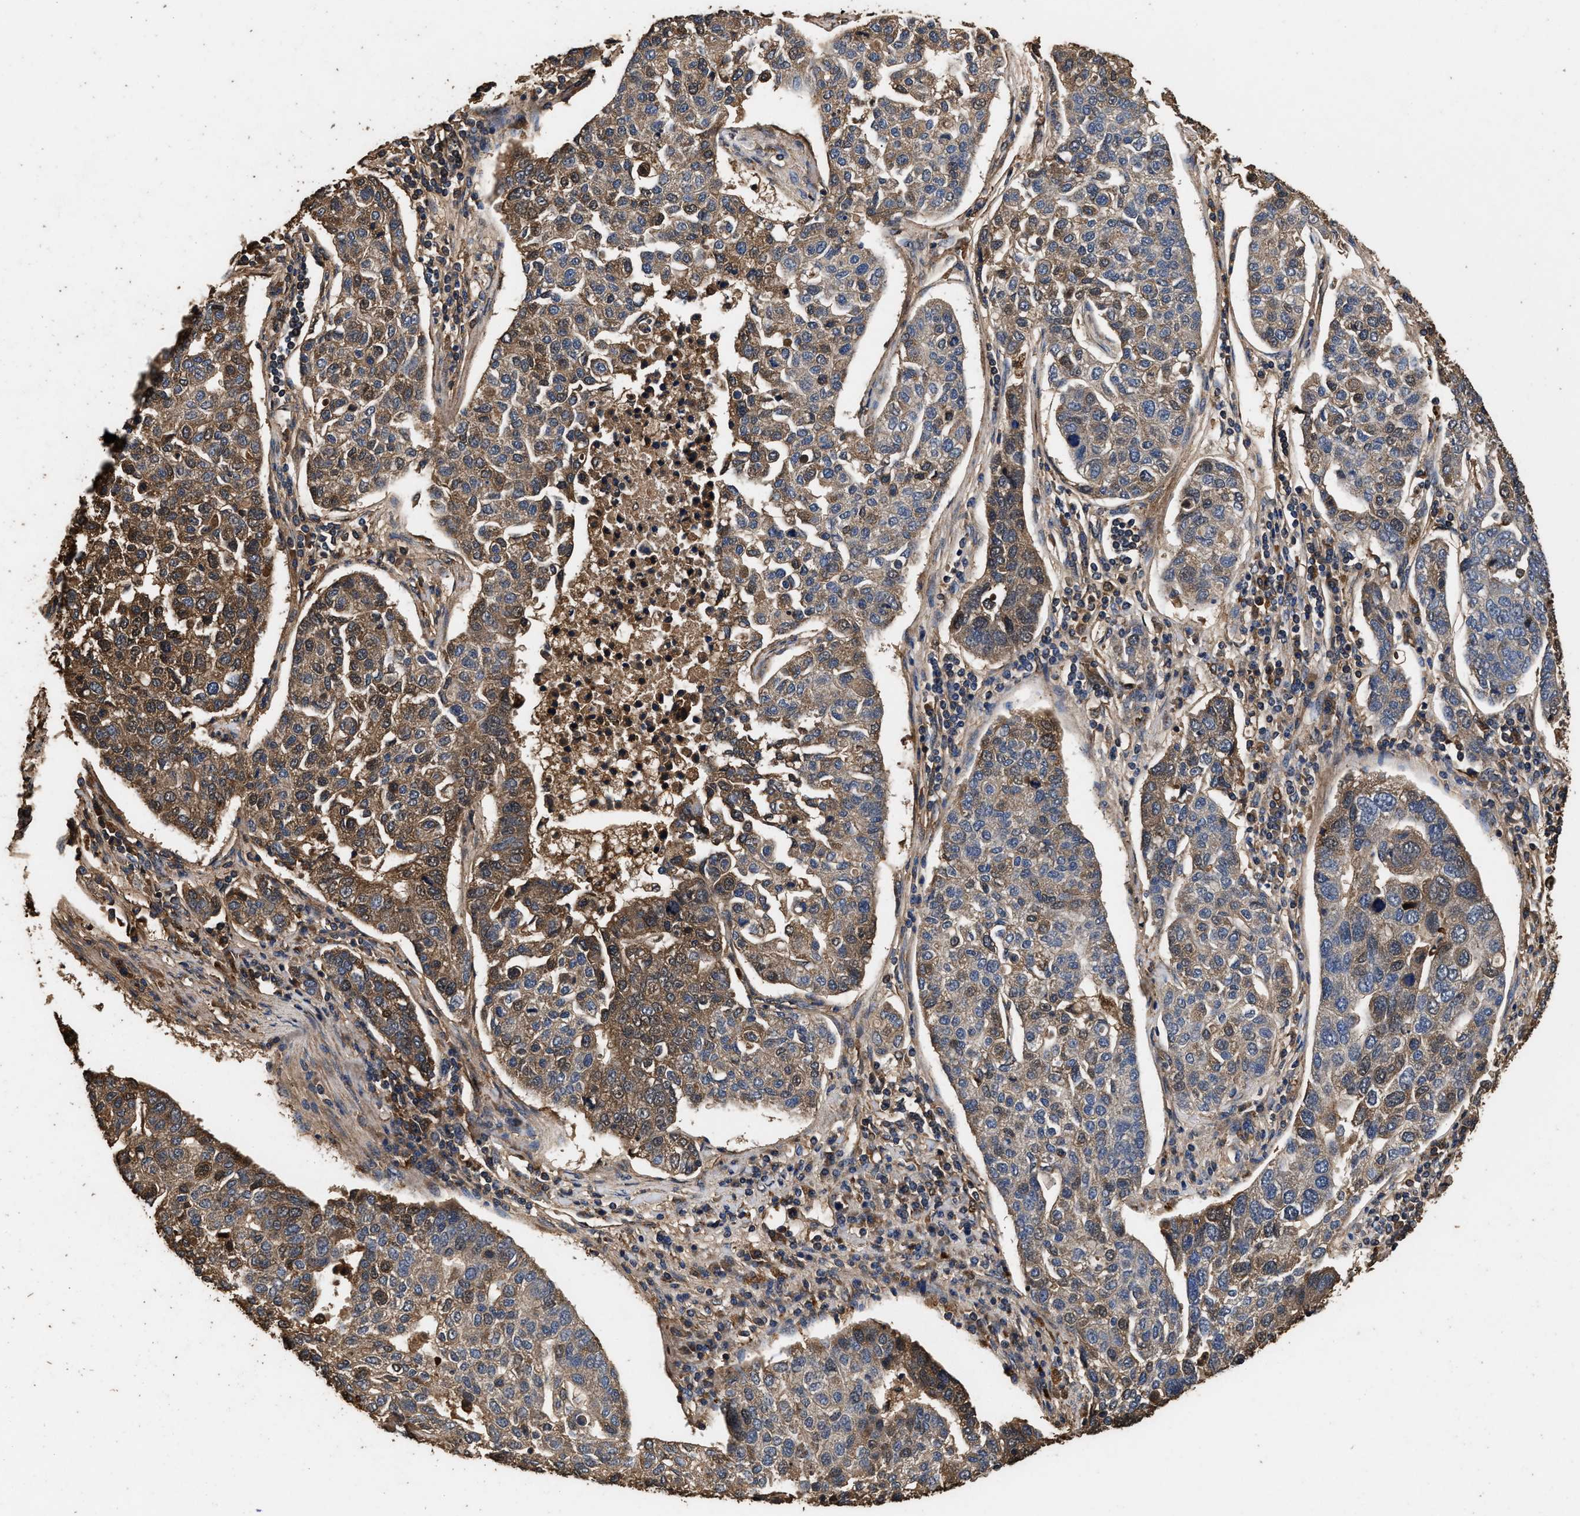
{"staining": {"intensity": "moderate", "quantity": "25%-75%", "location": "cytoplasmic/membranous"}, "tissue": "pancreatic cancer", "cell_type": "Tumor cells", "image_type": "cancer", "snomed": [{"axis": "morphology", "description": "Adenocarcinoma, NOS"}, {"axis": "topography", "description": "Pancreas"}], "caption": "IHC histopathology image of neoplastic tissue: pancreatic adenocarcinoma stained using immunohistochemistry (IHC) exhibits medium levels of moderate protein expression localized specifically in the cytoplasmic/membranous of tumor cells, appearing as a cytoplasmic/membranous brown color.", "gene": "KYAT1", "patient": {"sex": "female", "age": 61}}